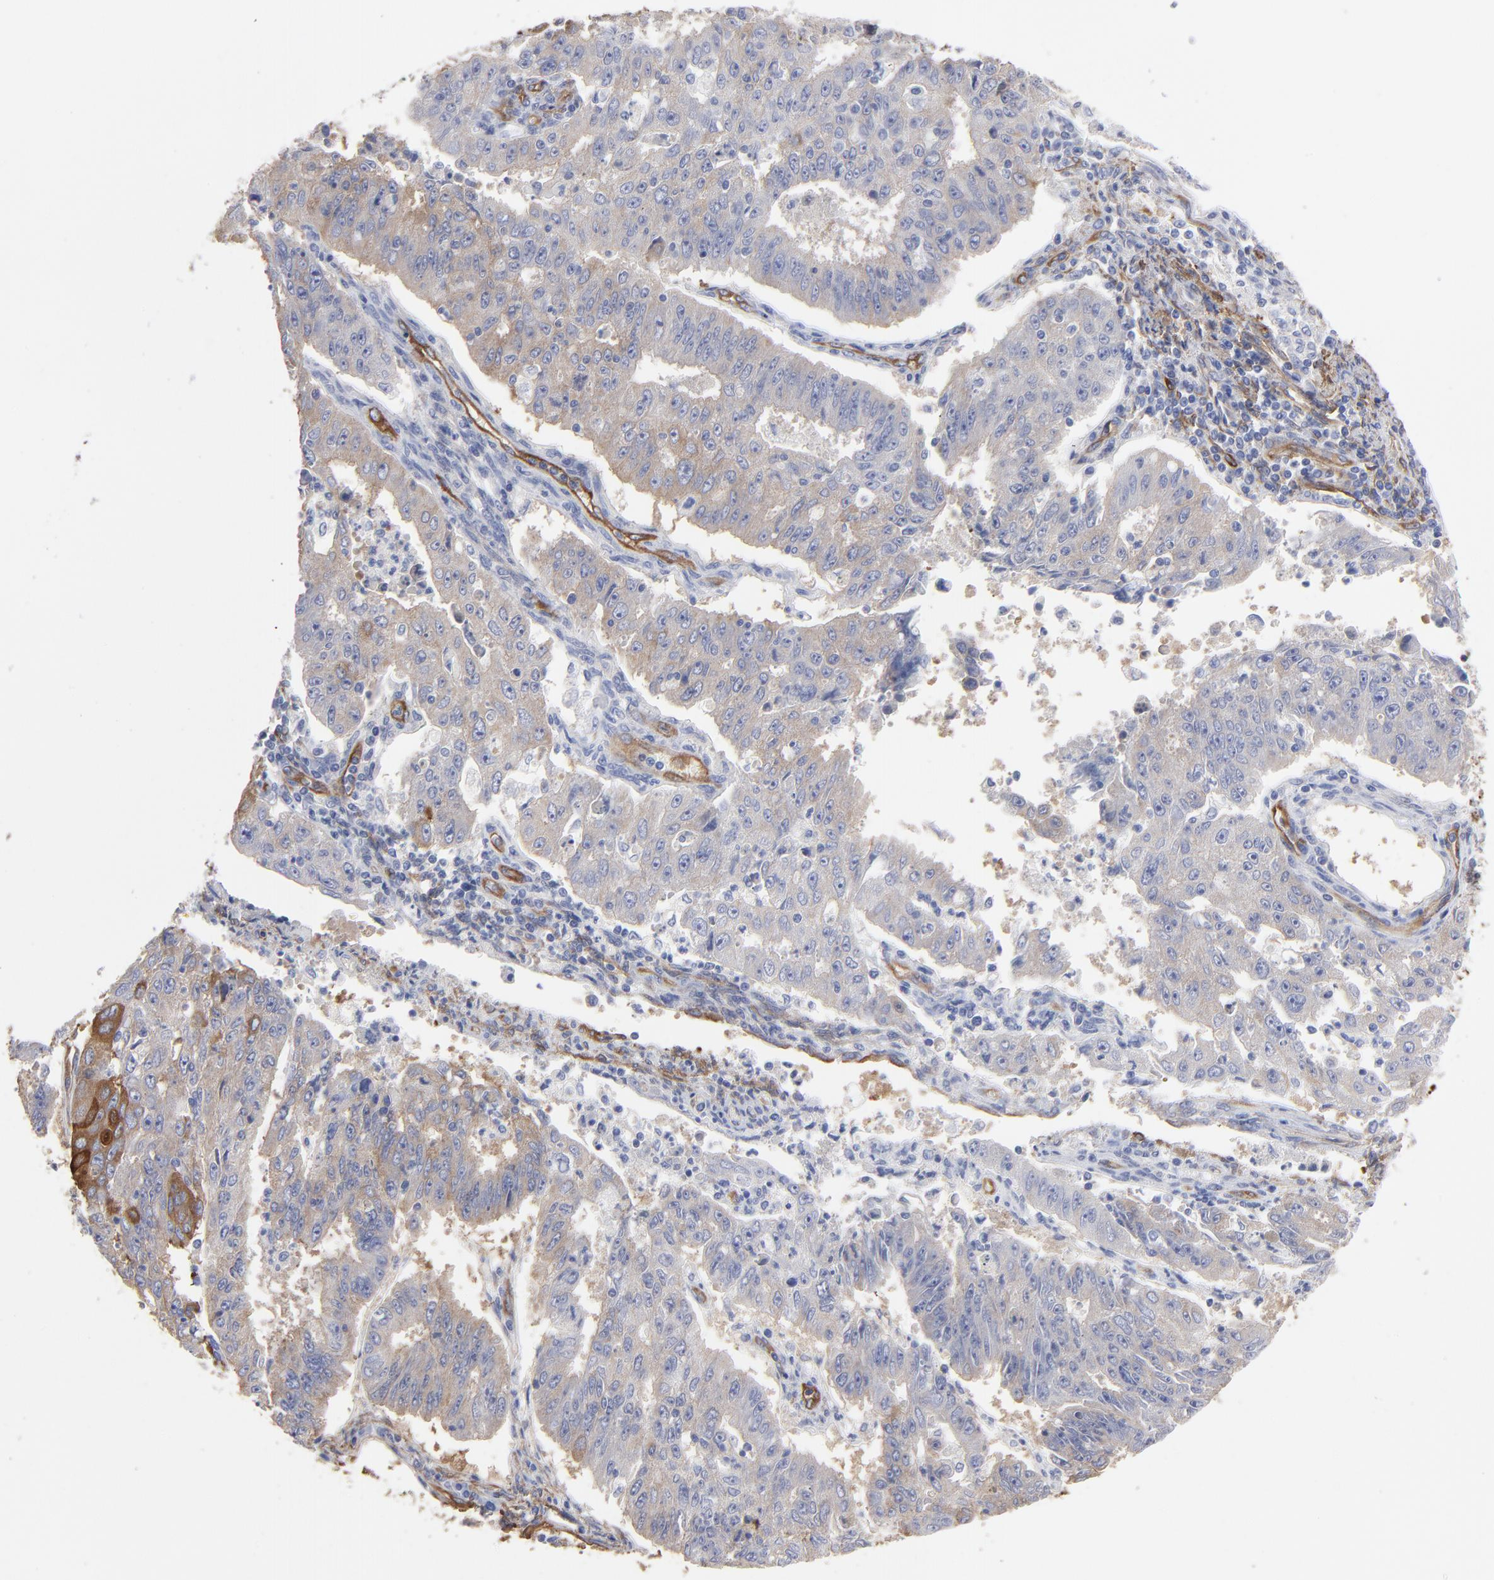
{"staining": {"intensity": "weak", "quantity": "25%-75%", "location": "cytoplasmic/membranous"}, "tissue": "endometrial cancer", "cell_type": "Tumor cells", "image_type": "cancer", "snomed": [{"axis": "morphology", "description": "Adenocarcinoma, NOS"}, {"axis": "topography", "description": "Endometrium"}], "caption": "Brown immunohistochemical staining in human adenocarcinoma (endometrial) displays weak cytoplasmic/membranous positivity in approximately 25%-75% of tumor cells. The staining is performed using DAB brown chromogen to label protein expression. The nuclei are counter-stained blue using hematoxylin.", "gene": "CILP", "patient": {"sex": "female", "age": 42}}